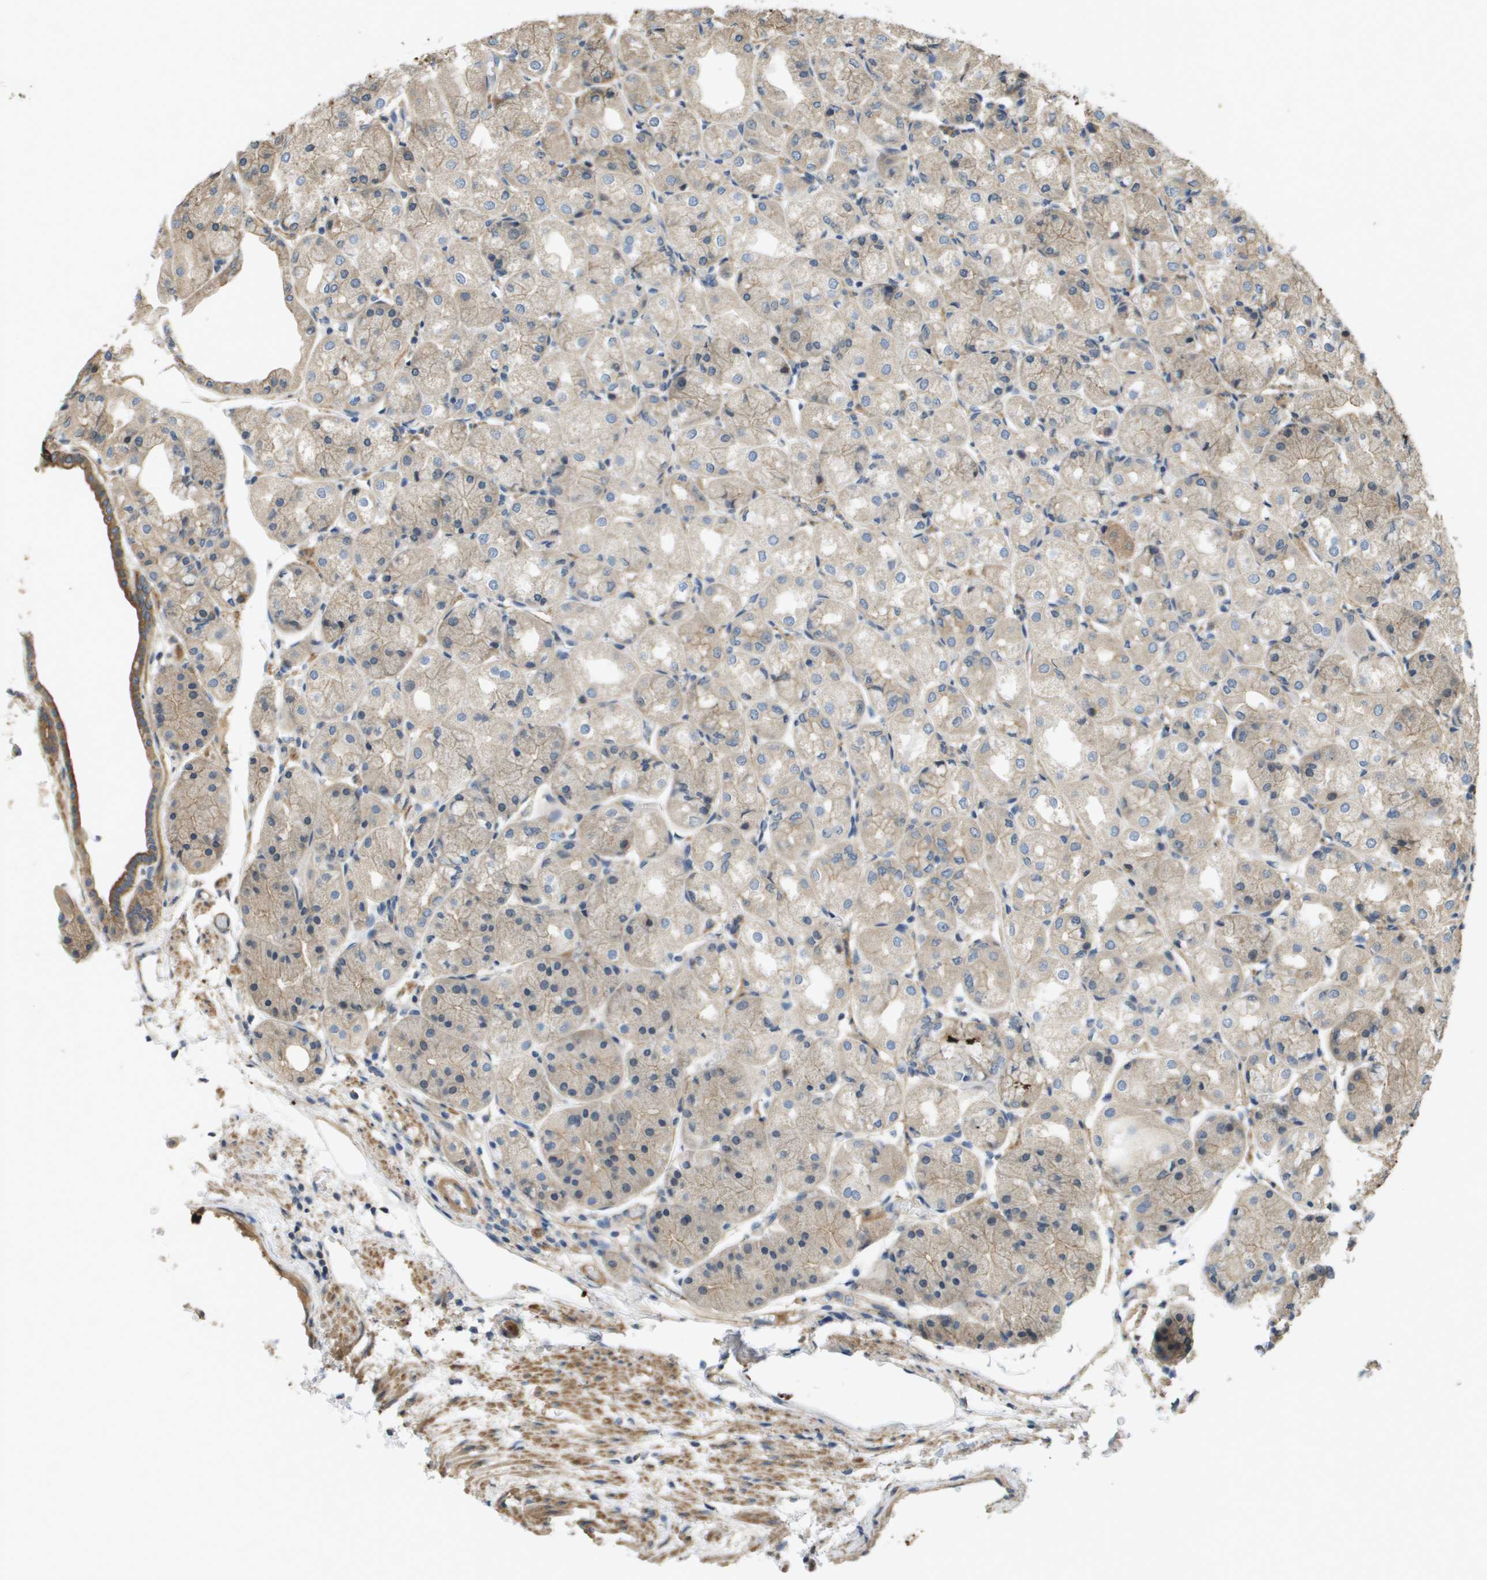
{"staining": {"intensity": "strong", "quantity": "<25%", "location": "cytoplasmic/membranous"}, "tissue": "stomach", "cell_type": "Glandular cells", "image_type": "normal", "snomed": [{"axis": "morphology", "description": "Normal tissue, NOS"}, {"axis": "topography", "description": "Stomach, upper"}], "caption": "Glandular cells display strong cytoplasmic/membranous expression in about <25% of cells in unremarkable stomach. Using DAB (brown) and hematoxylin (blue) stains, captured at high magnification using brightfield microscopy.", "gene": "KRT23", "patient": {"sex": "male", "age": 72}}